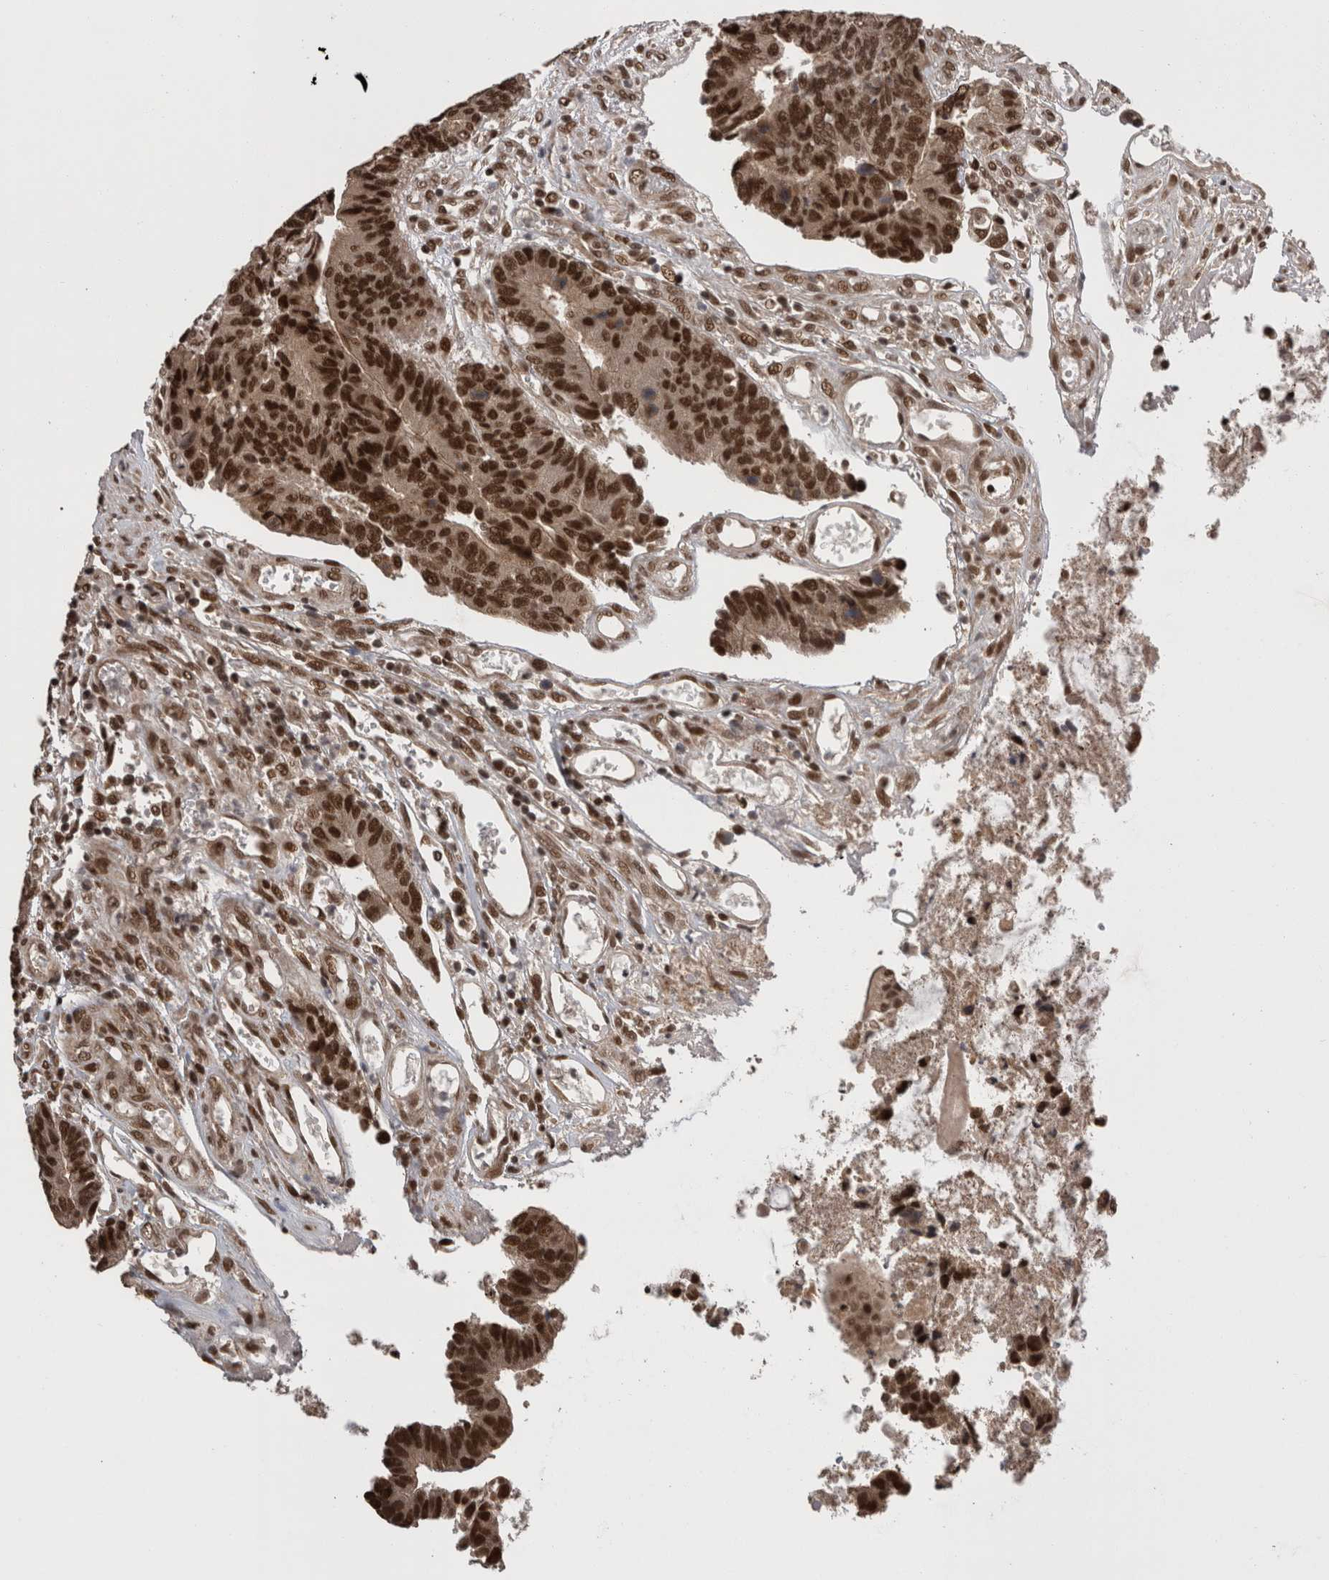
{"staining": {"intensity": "strong", "quantity": ">75%", "location": "nuclear"}, "tissue": "colorectal cancer", "cell_type": "Tumor cells", "image_type": "cancer", "snomed": [{"axis": "morphology", "description": "Adenocarcinoma, NOS"}, {"axis": "topography", "description": "Rectum"}], "caption": "Approximately >75% of tumor cells in adenocarcinoma (colorectal) demonstrate strong nuclear protein expression as visualized by brown immunohistochemical staining.", "gene": "CPSF2", "patient": {"sex": "male", "age": 84}}